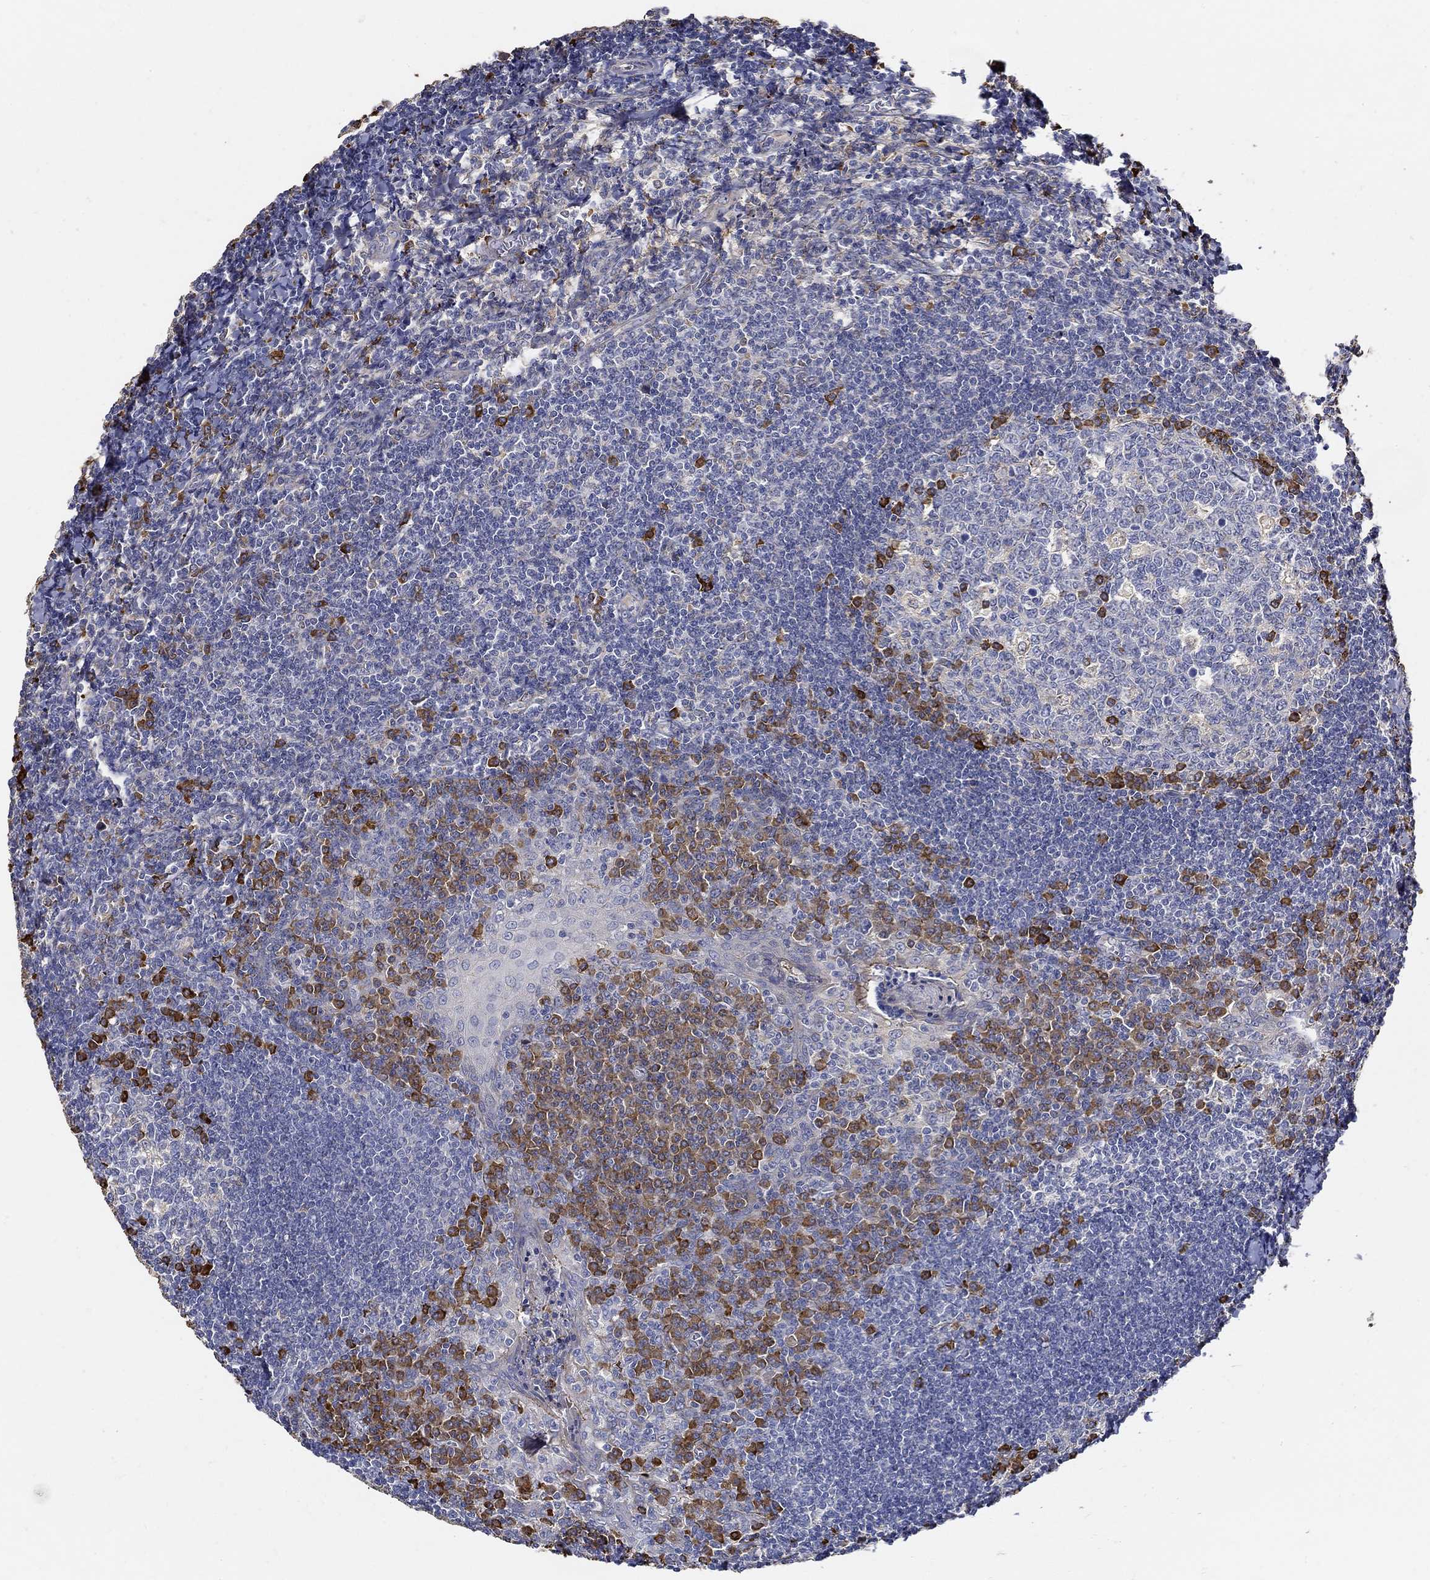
{"staining": {"intensity": "strong", "quantity": "<25%", "location": "cytoplasmic/membranous"}, "tissue": "tonsil", "cell_type": "Germinal center cells", "image_type": "normal", "snomed": [{"axis": "morphology", "description": "Normal tissue, NOS"}, {"axis": "topography", "description": "Tonsil"}], "caption": "The photomicrograph displays a brown stain indicating the presence of a protein in the cytoplasmic/membranous of germinal center cells in tonsil.", "gene": "EMILIN3", "patient": {"sex": "female", "age": 12}}